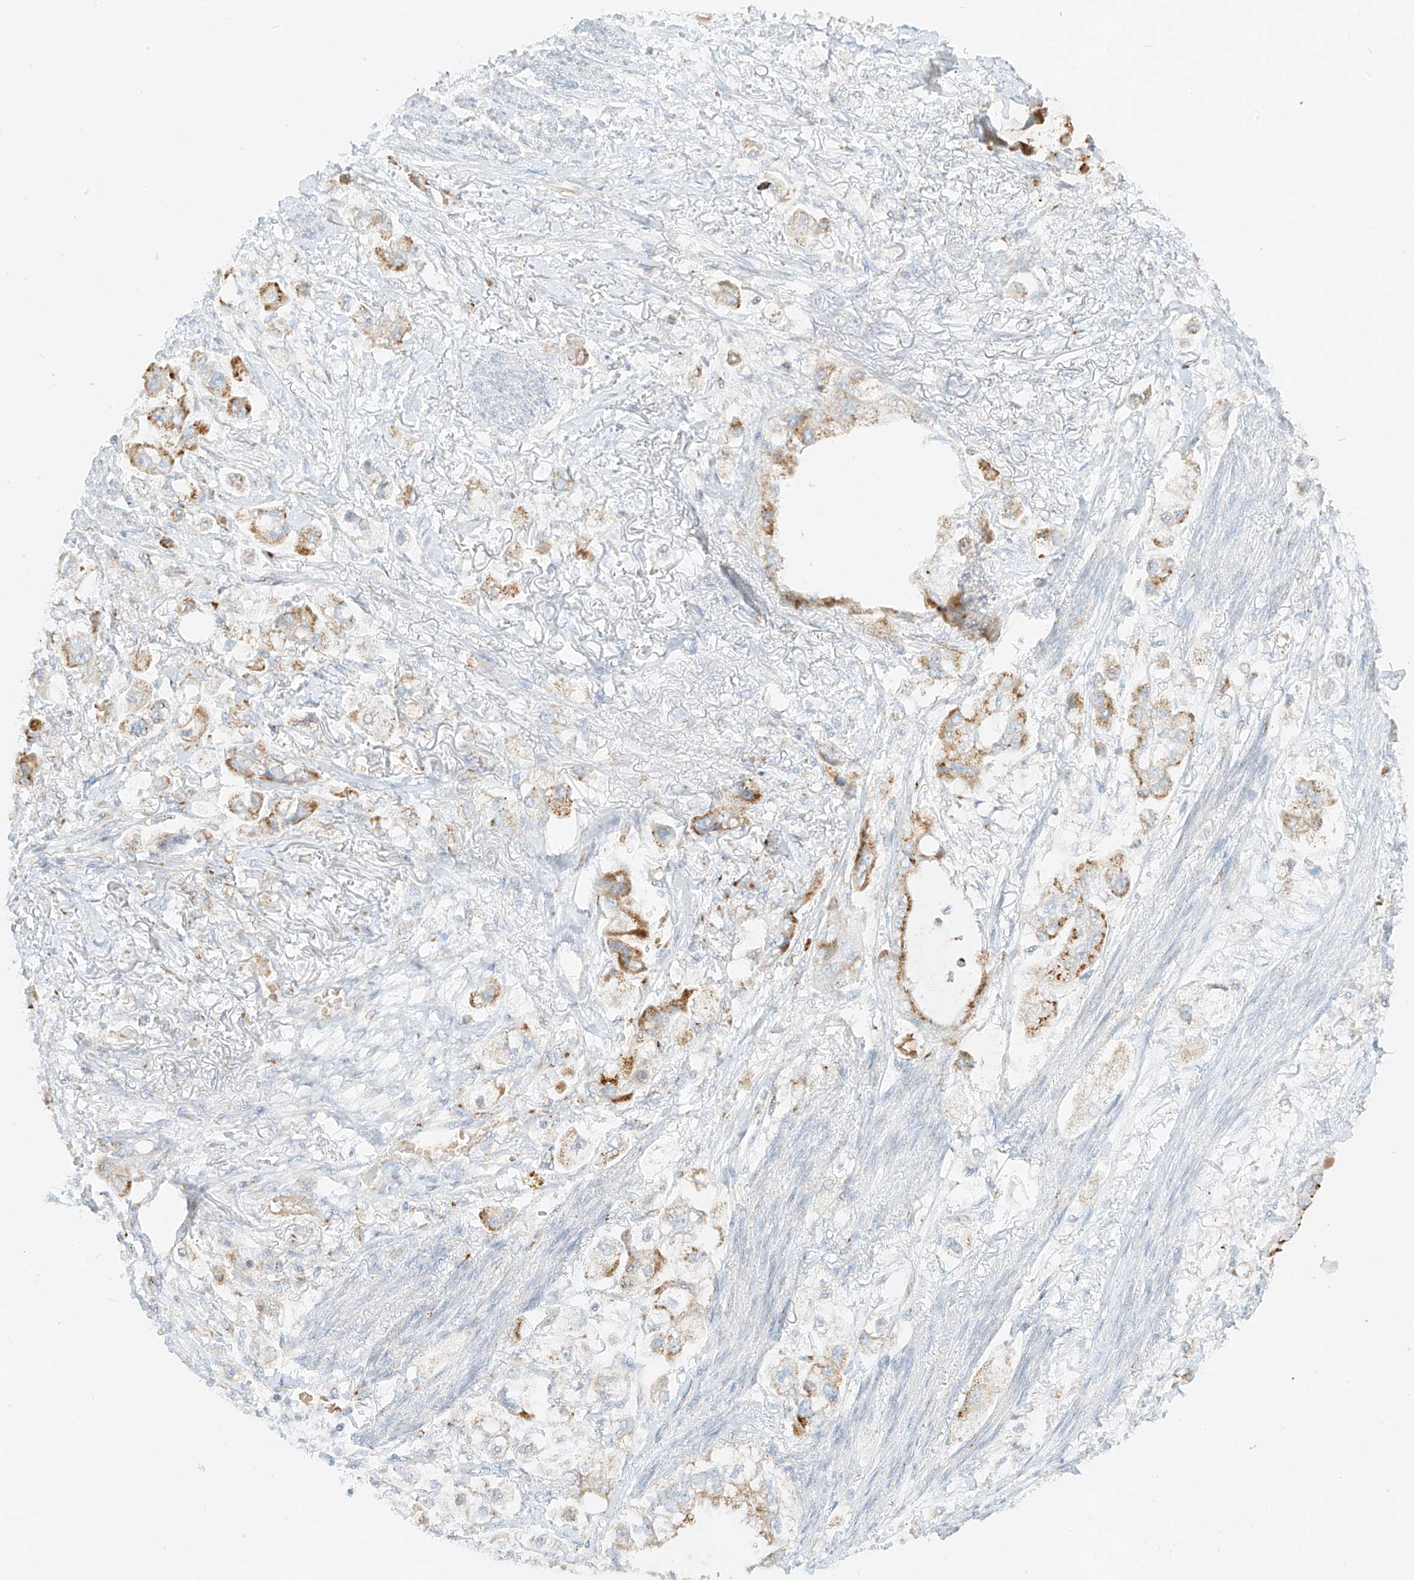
{"staining": {"intensity": "moderate", "quantity": ">75%", "location": "cytoplasmic/membranous"}, "tissue": "stomach cancer", "cell_type": "Tumor cells", "image_type": "cancer", "snomed": [{"axis": "morphology", "description": "Adenocarcinoma, NOS"}, {"axis": "topography", "description": "Stomach"}], "caption": "Stomach adenocarcinoma stained with a brown dye displays moderate cytoplasmic/membranous positive staining in approximately >75% of tumor cells.", "gene": "TMEM87B", "patient": {"sex": "male", "age": 62}}